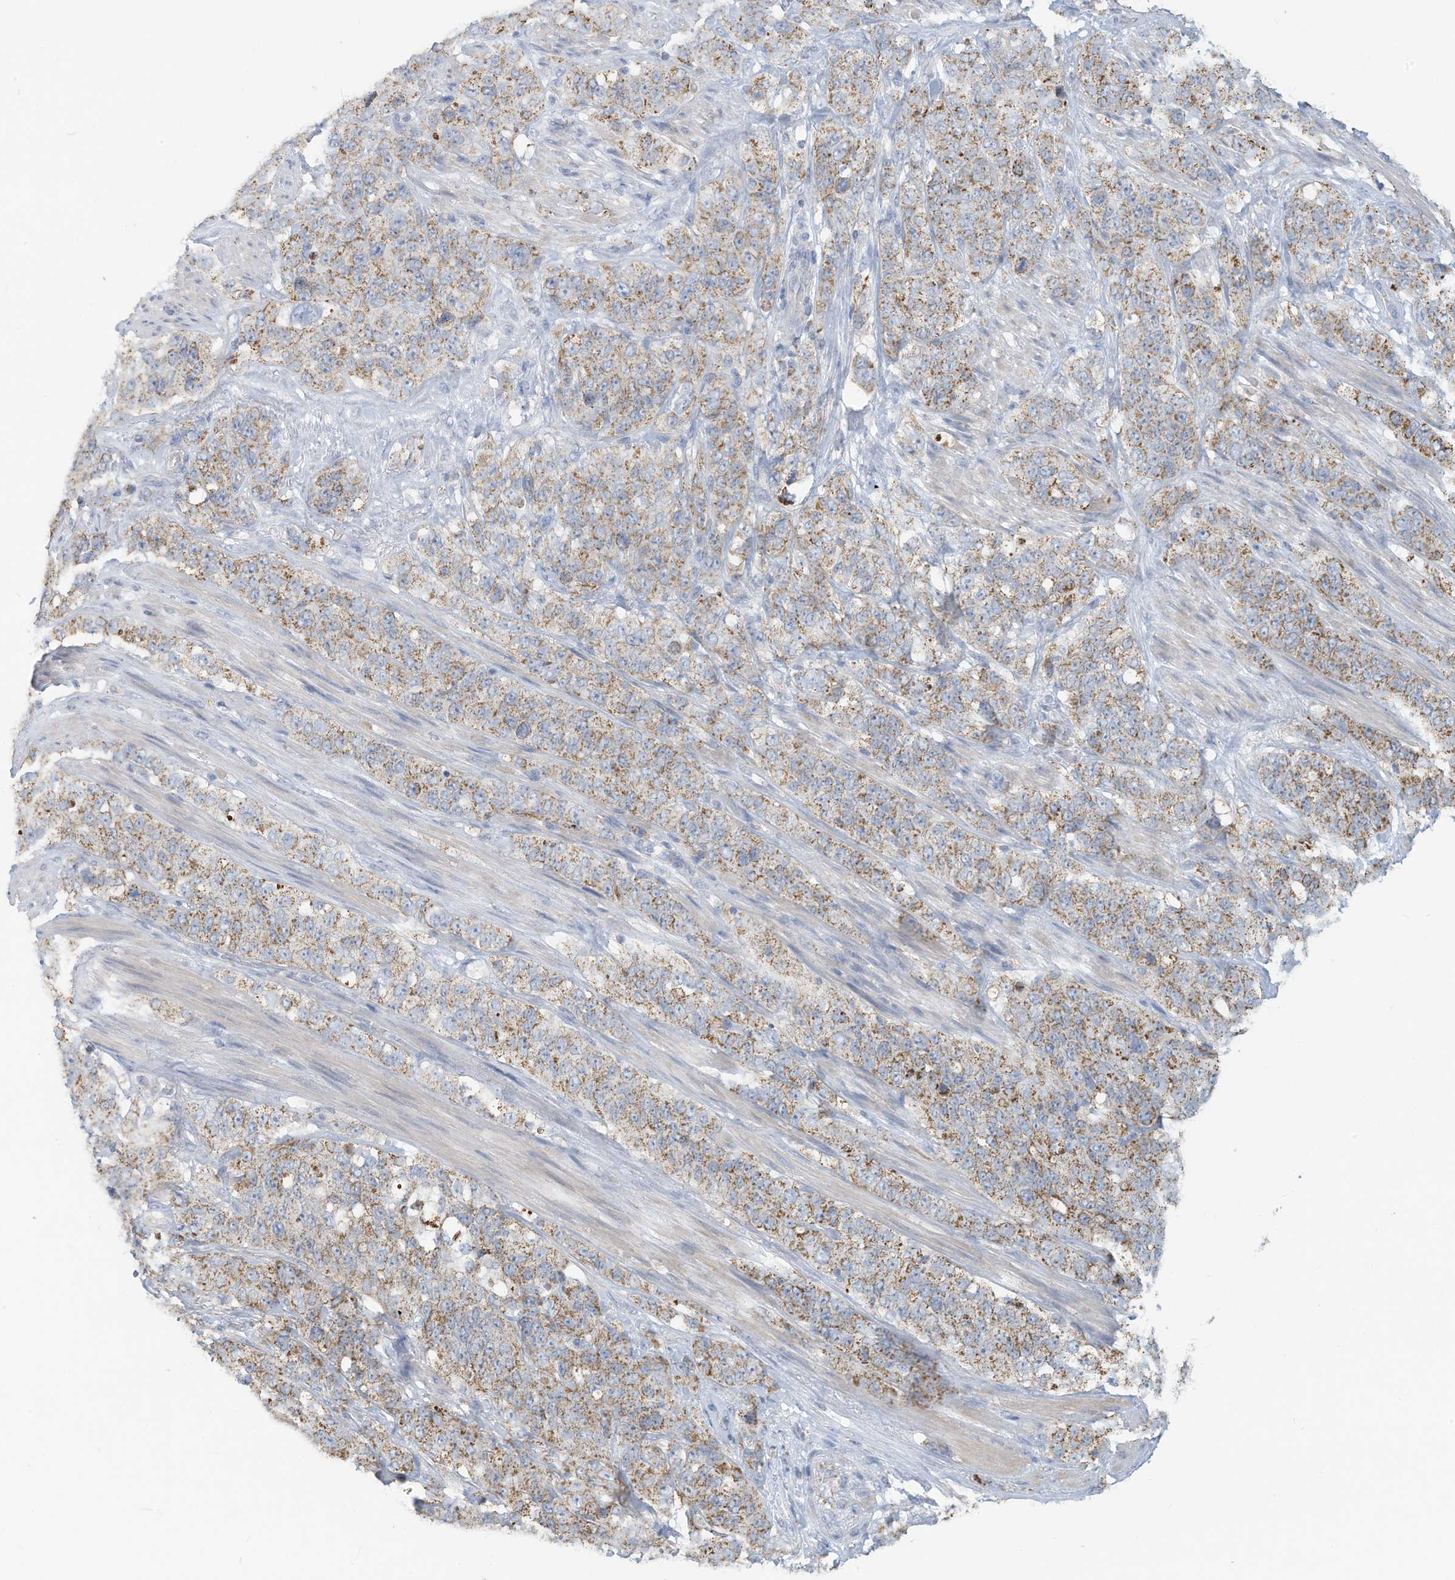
{"staining": {"intensity": "moderate", "quantity": "25%-75%", "location": "cytoplasmic/membranous"}, "tissue": "stomach cancer", "cell_type": "Tumor cells", "image_type": "cancer", "snomed": [{"axis": "morphology", "description": "Adenocarcinoma, NOS"}, {"axis": "topography", "description": "Stomach"}], "caption": "This image shows stomach cancer stained with immunohistochemistry (IHC) to label a protein in brown. The cytoplasmic/membranous of tumor cells show moderate positivity for the protein. Nuclei are counter-stained blue.", "gene": "NLN", "patient": {"sex": "male", "age": 48}}